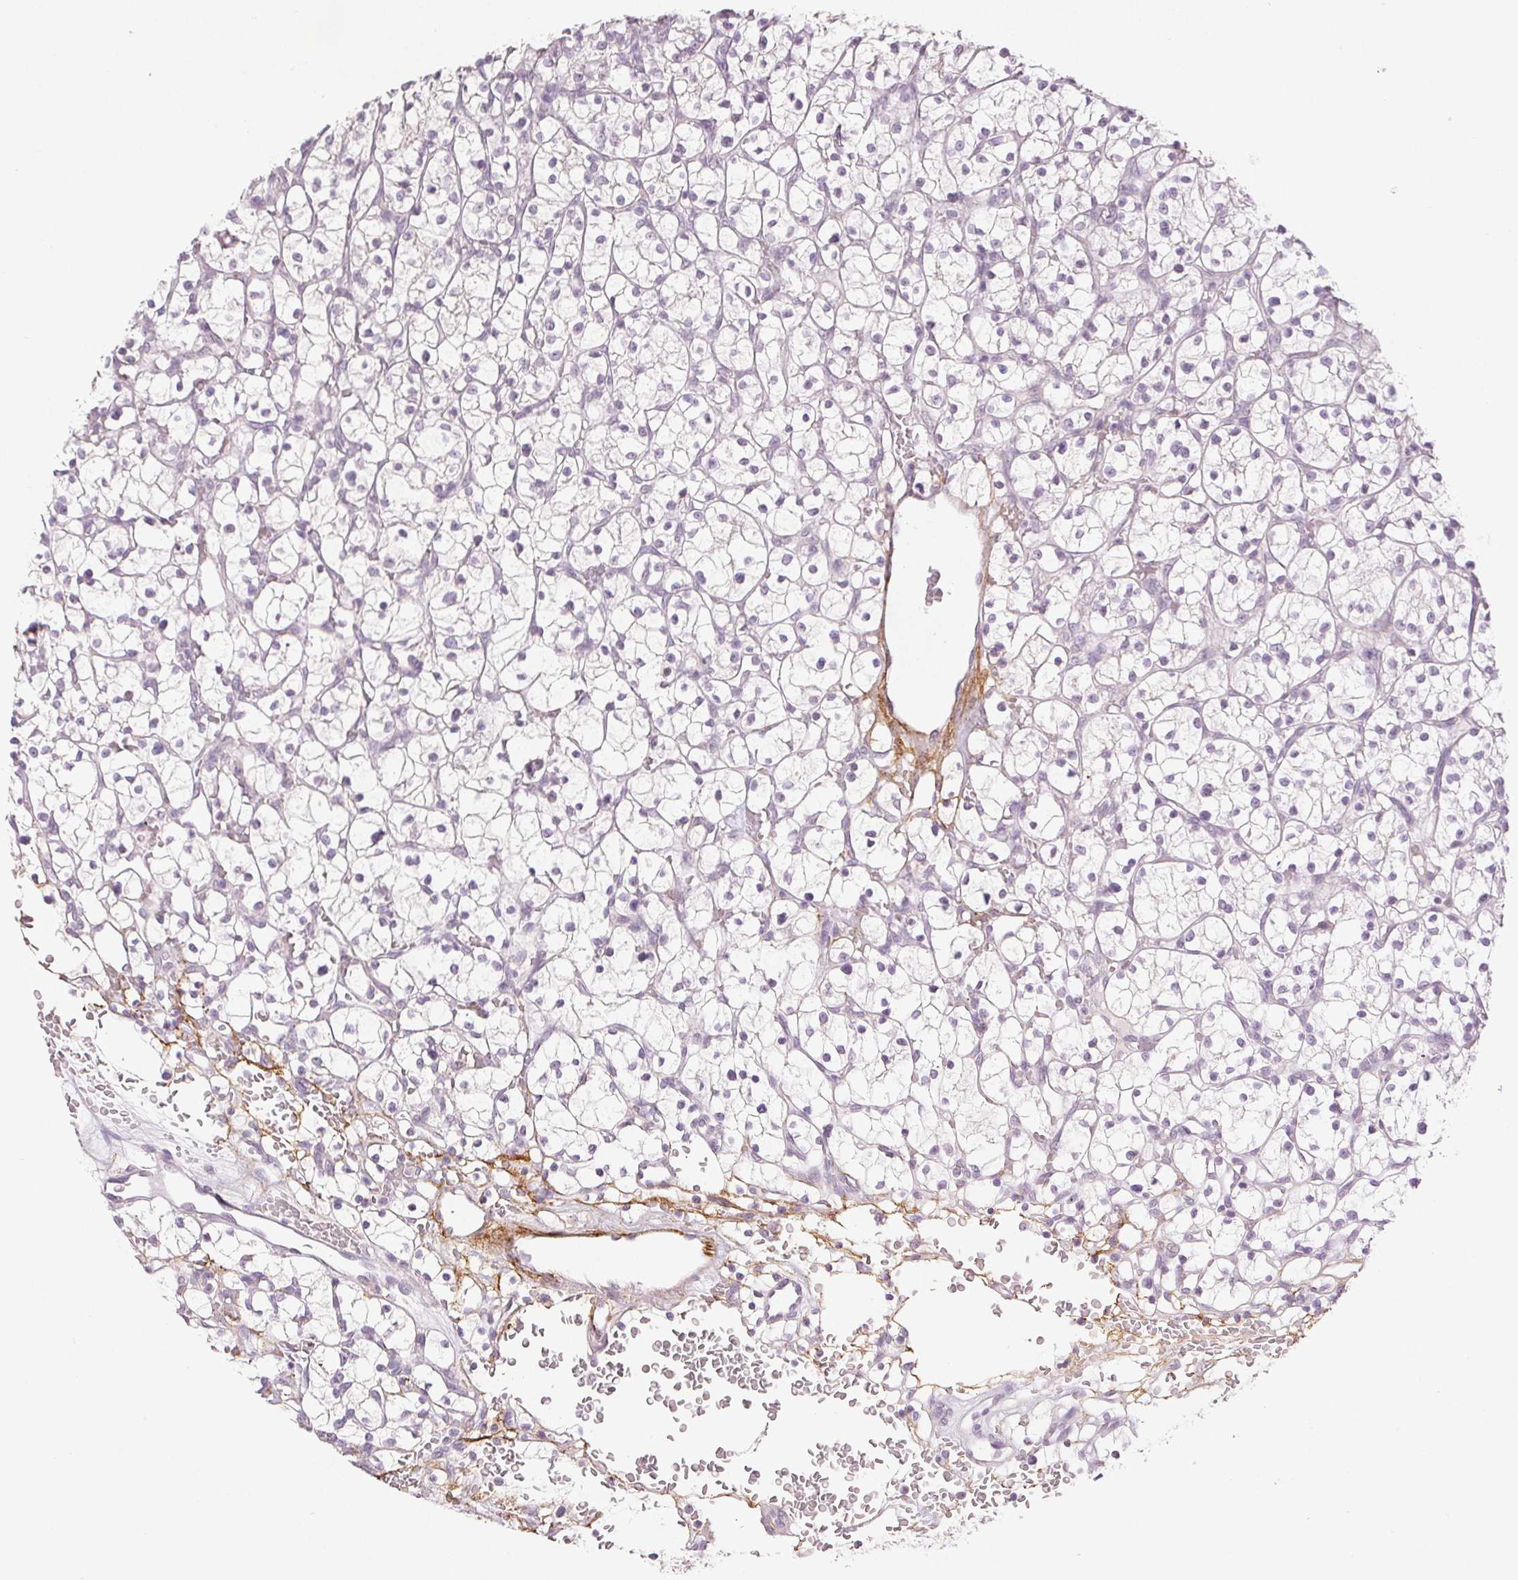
{"staining": {"intensity": "negative", "quantity": "none", "location": "none"}, "tissue": "renal cancer", "cell_type": "Tumor cells", "image_type": "cancer", "snomed": [{"axis": "morphology", "description": "Adenocarcinoma, NOS"}, {"axis": "topography", "description": "Kidney"}], "caption": "Immunohistochemical staining of renal cancer reveals no significant positivity in tumor cells.", "gene": "FBN1", "patient": {"sex": "female", "age": 64}}